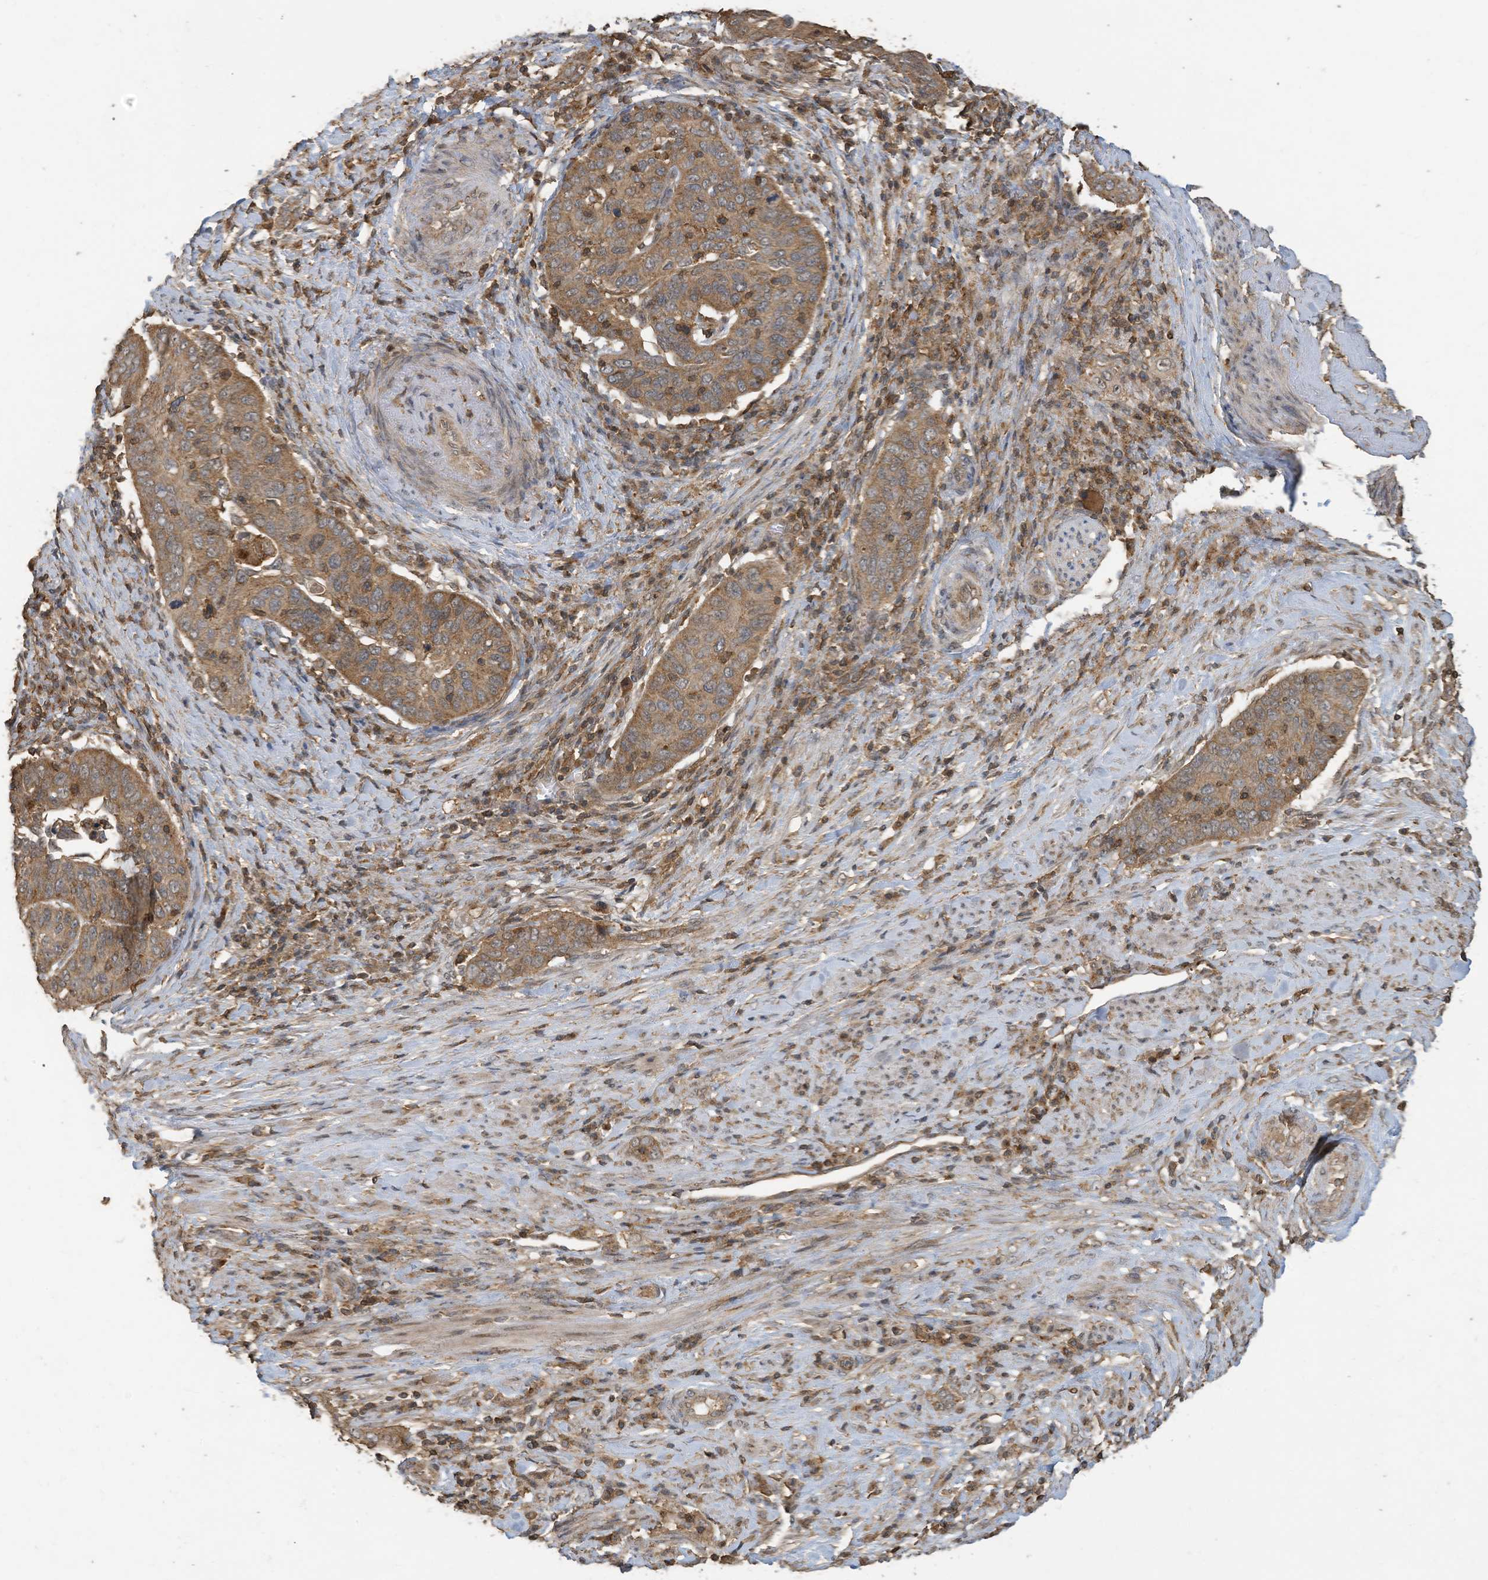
{"staining": {"intensity": "moderate", "quantity": ">75%", "location": "cytoplasmic/membranous"}, "tissue": "cervical cancer", "cell_type": "Tumor cells", "image_type": "cancer", "snomed": [{"axis": "morphology", "description": "Squamous cell carcinoma, NOS"}, {"axis": "topography", "description": "Cervix"}], "caption": "Tumor cells display moderate cytoplasmic/membranous positivity in approximately >75% of cells in cervical cancer (squamous cell carcinoma).", "gene": "COX10", "patient": {"sex": "female", "age": 60}}